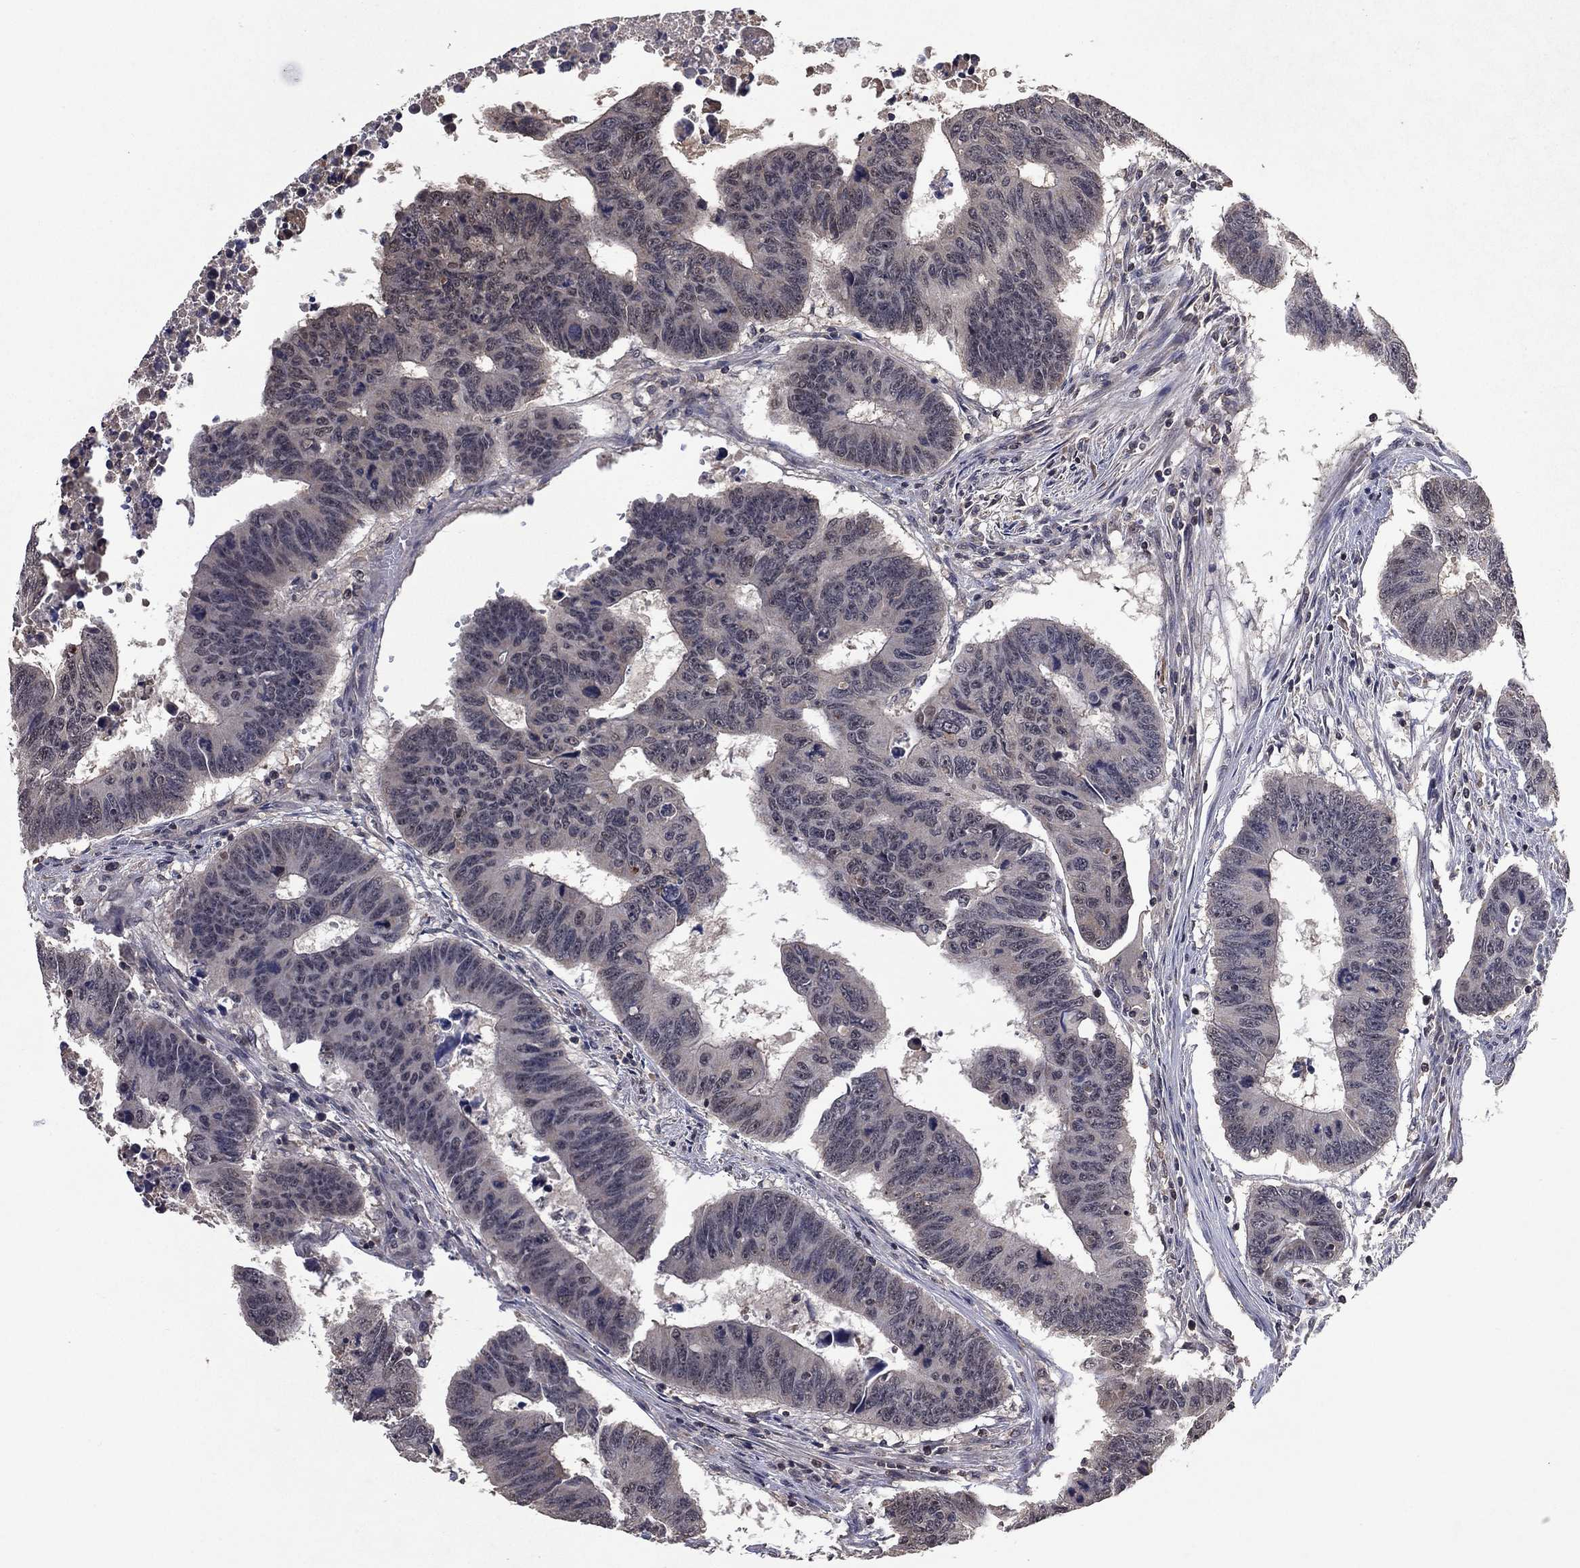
{"staining": {"intensity": "negative", "quantity": "none", "location": "none"}, "tissue": "colorectal cancer", "cell_type": "Tumor cells", "image_type": "cancer", "snomed": [{"axis": "morphology", "description": "Adenocarcinoma, NOS"}, {"axis": "topography", "description": "Rectum"}], "caption": "Tumor cells show no significant protein expression in colorectal adenocarcinoma. Nuclei are stained in blue.", "gene": "NELFCD", "patient": {"sex": "female", "age": 85}}